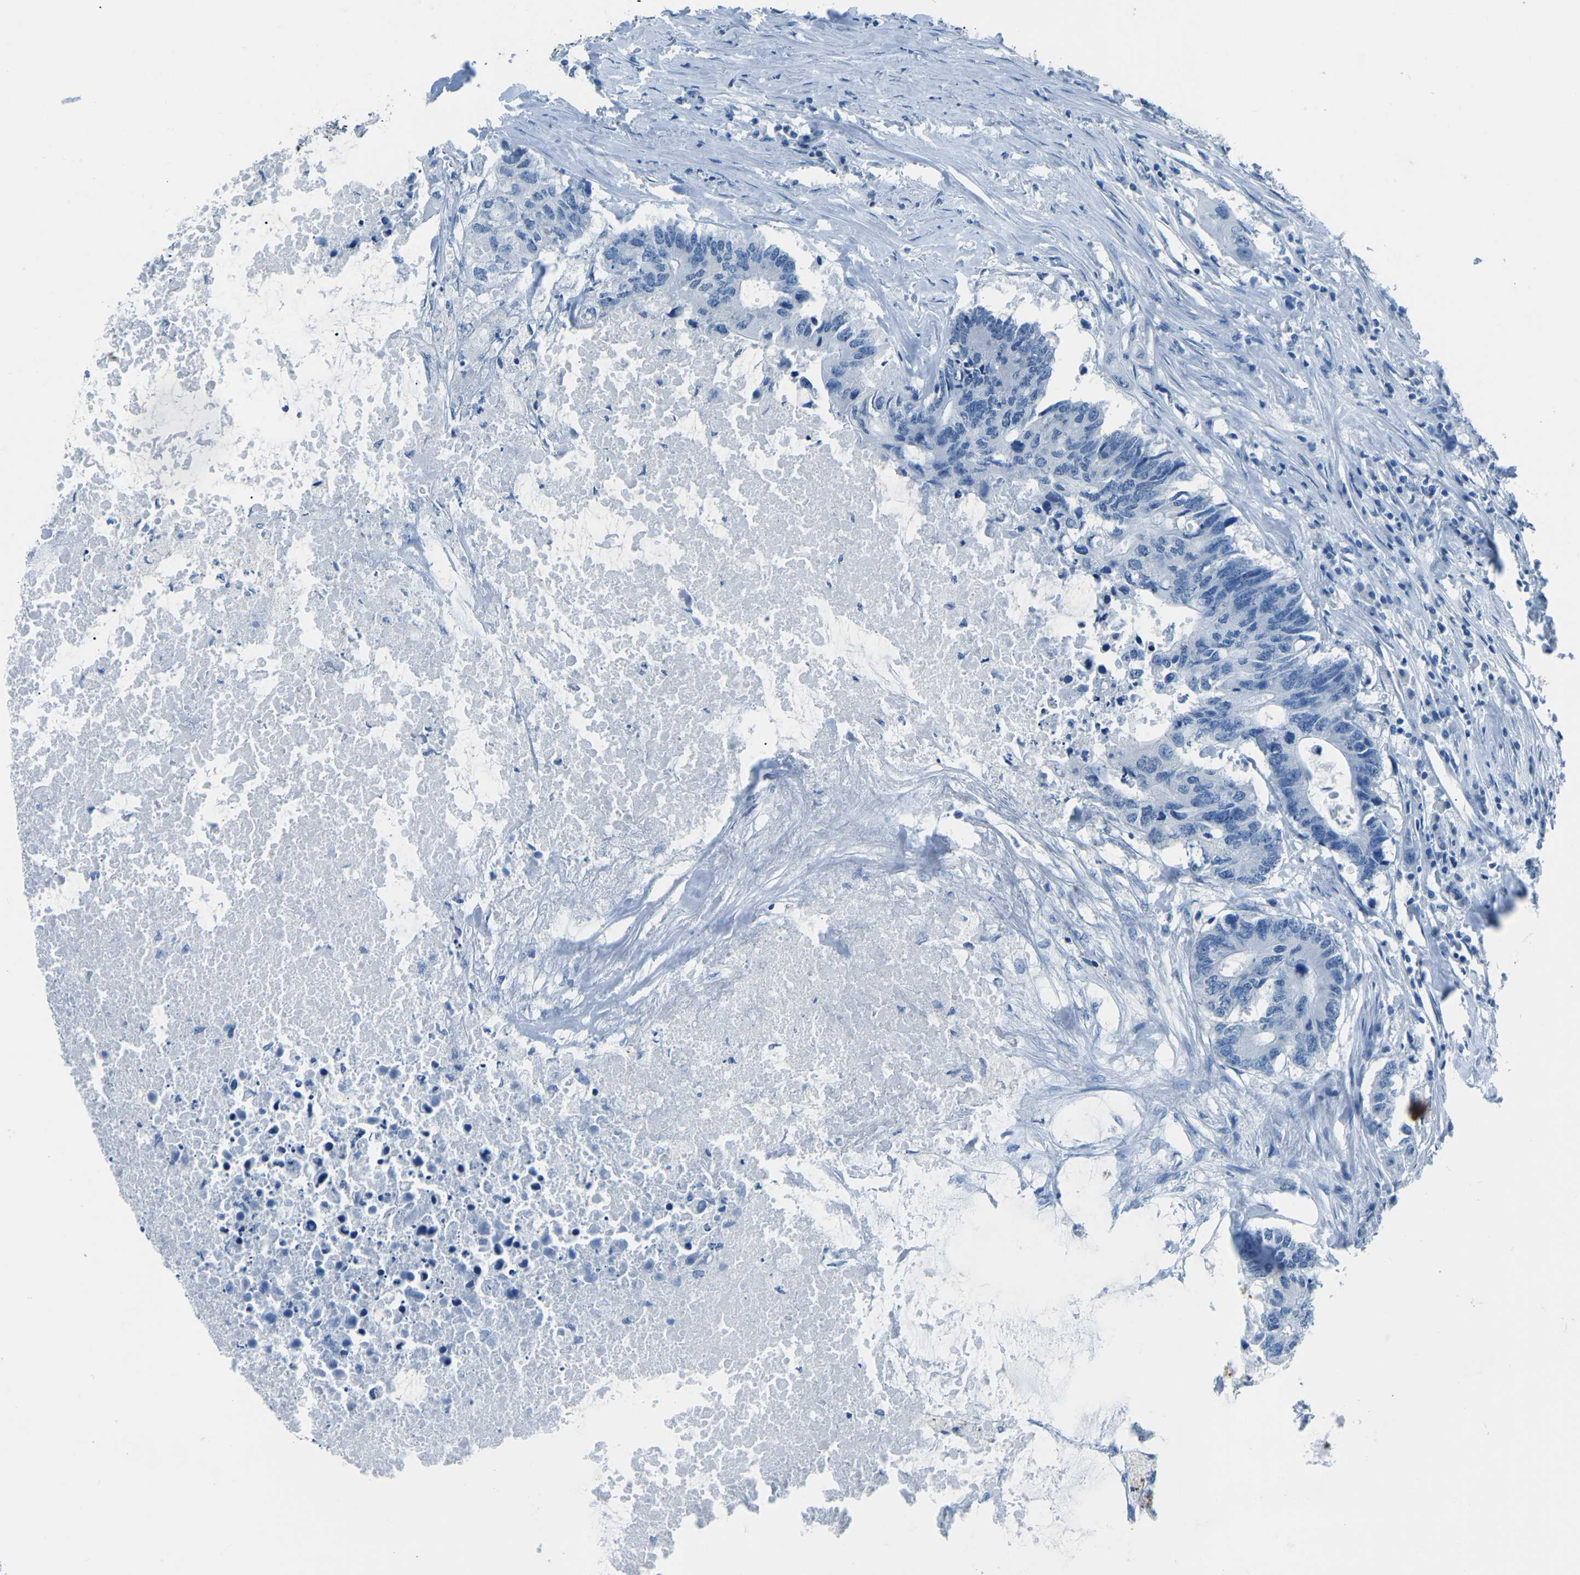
{"staining": {"intensity": "negative", "quantity": "none", "location": "none"}, "tissue": "colorectal cancer", "cell_type": "Tumor cells", "image_type": "cancer", "snomed": [{"axis": "morphology", "description": "Adenocarcinoma, NOS"}, {"axis": "topography", "description": "Colon"}], "caption": "The photomicrograph displays no staining of tumor cells in colorectal adenocarcinoma.", "gene": "MYH8", "patient": {"sex": "male", "age": 71}}